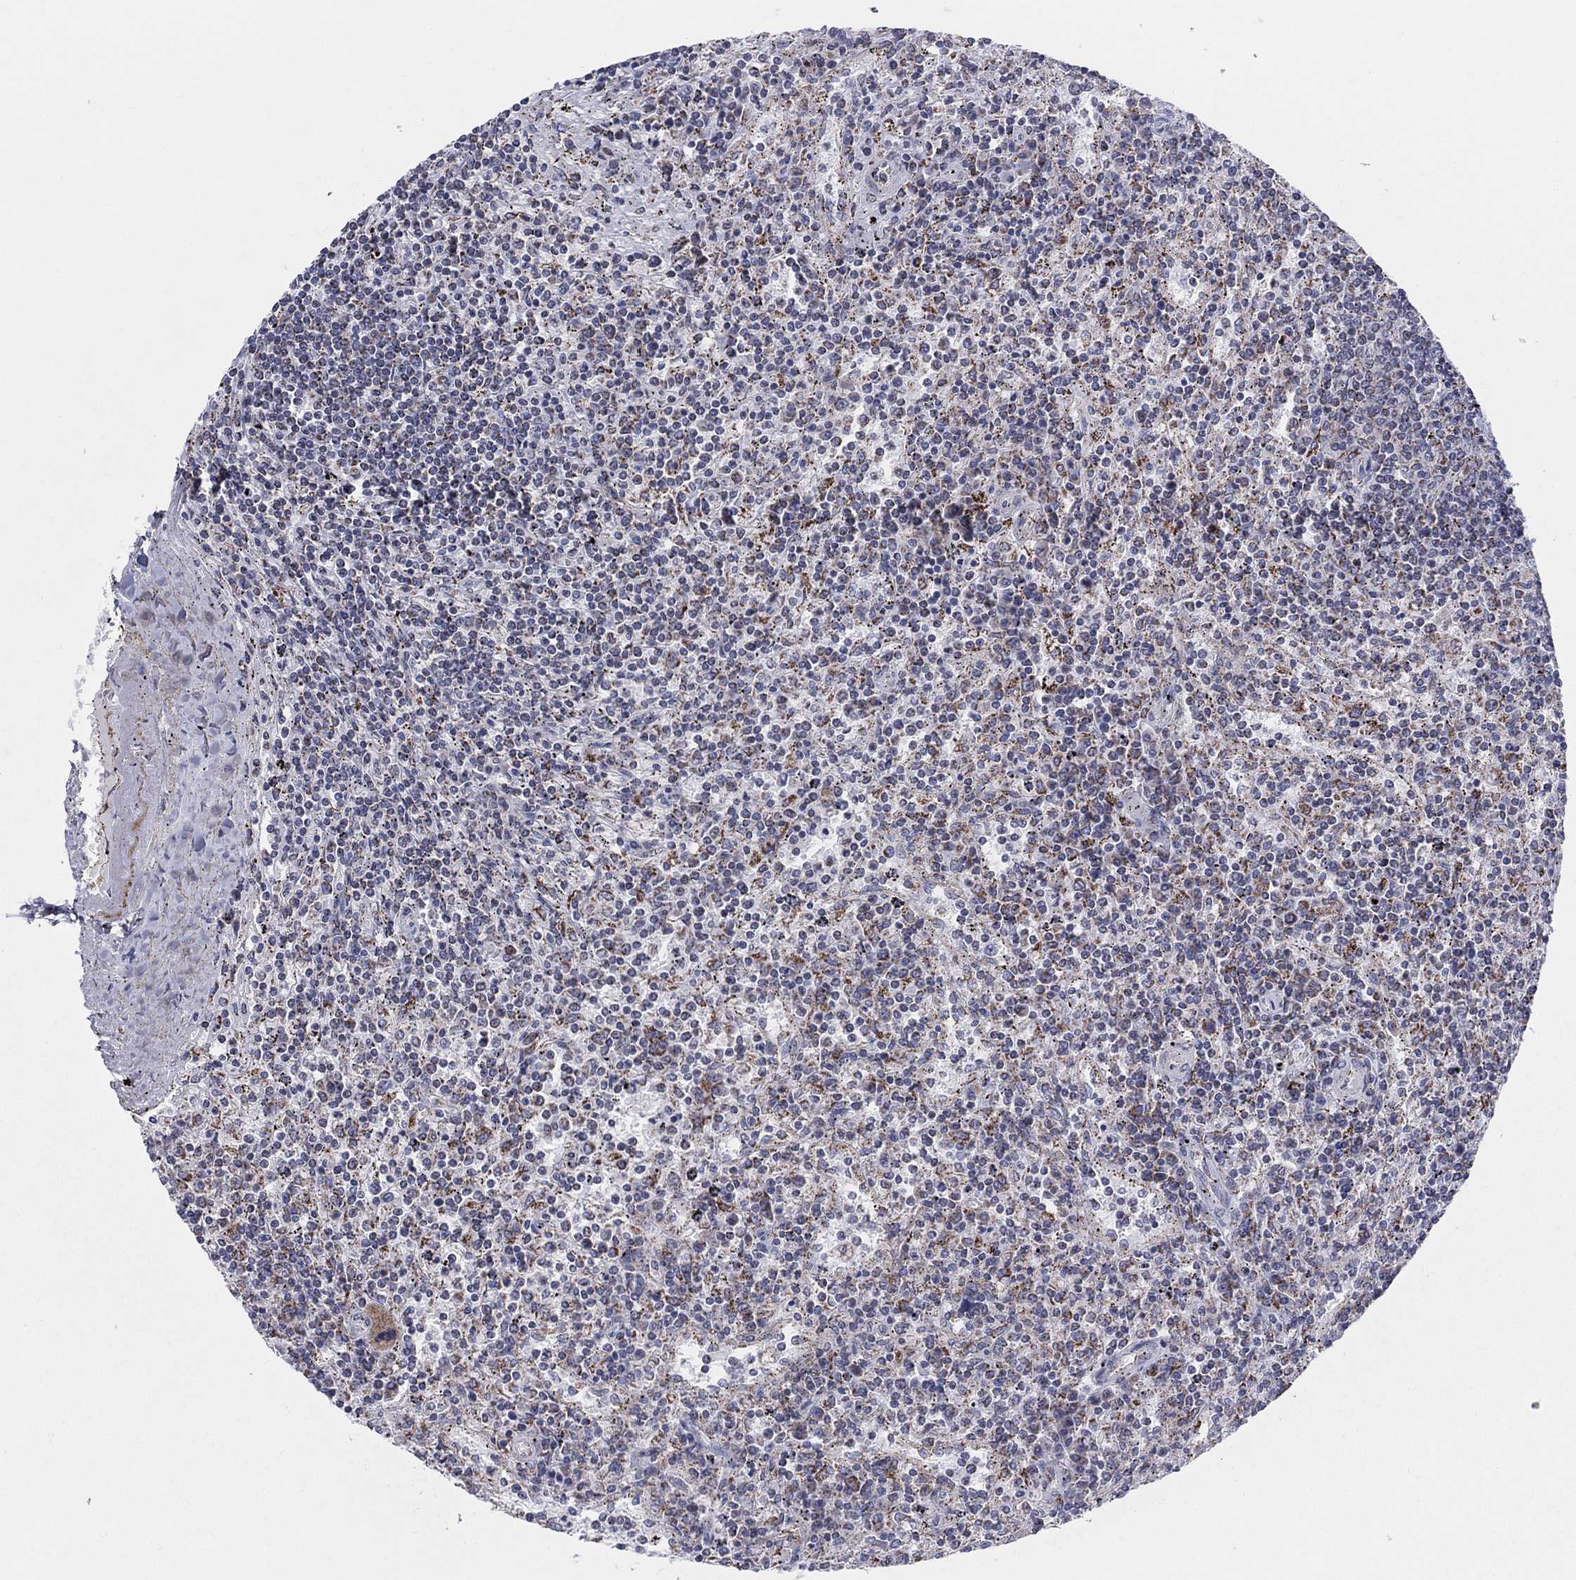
{"staining": {"intensity": "moderate", "quantity": "25%-75%", "location": "cytoplasmic/membranous"}, "tissue": "lymphoma", "cell_type": "Tumor cells", "image_type": "cancer", "snomed": [{"axis": "morphology", "description": "Malignant lymphoma, non-Hodgkin's type, Low grade"}, {"axis": "topography", "description": "Spleen"}], "caption": "Protein staining of lymphoma tissue displays moderate cytoplasmic/membranous staining in about 25%-75% of tumor cells.", "gene": "KISS1R", "patient": {"sex": "male", "age": 62}}